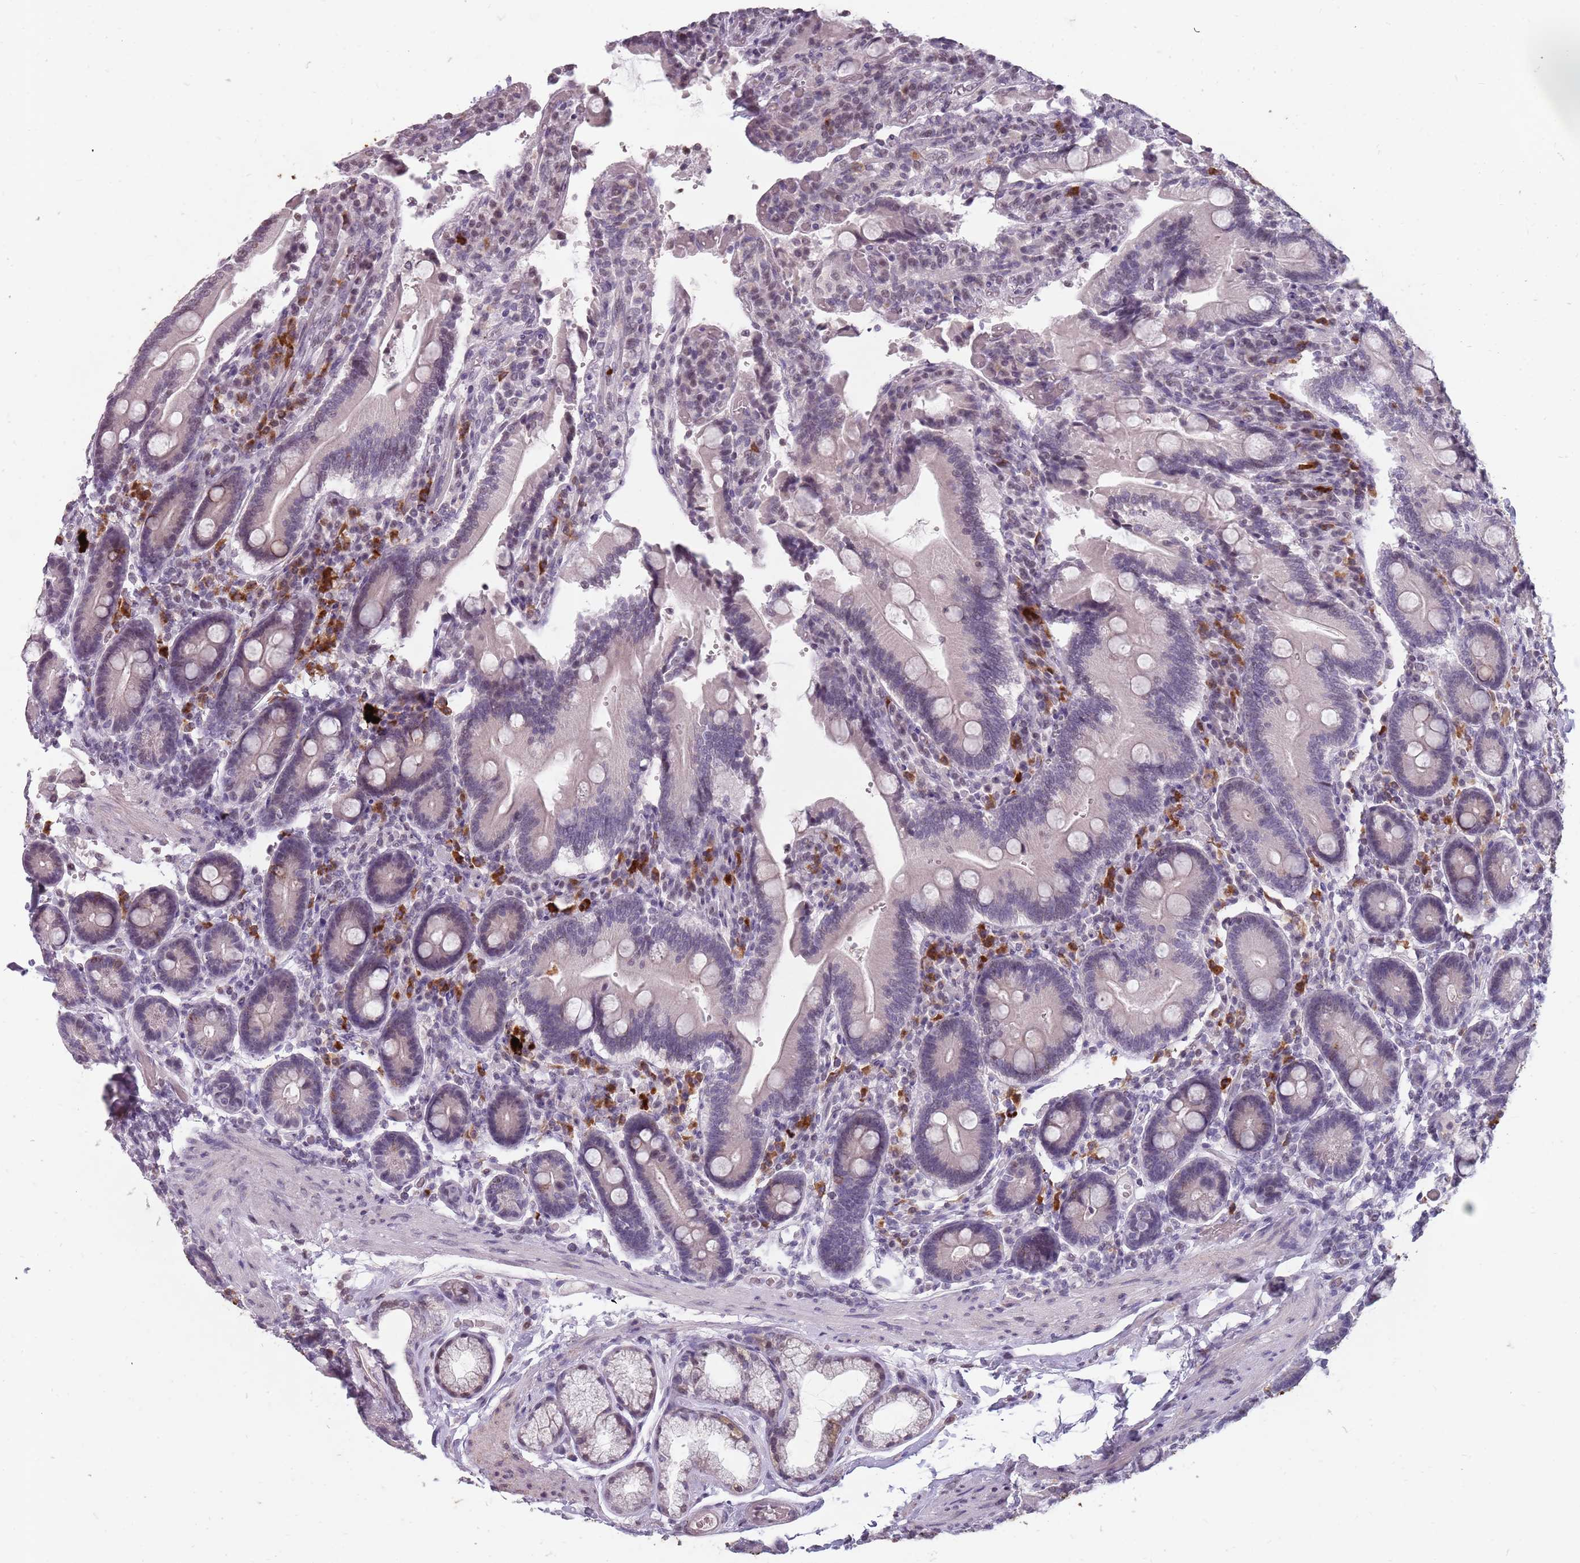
{"staining": {"intensity": "strong", "quantity": "<25%", "location": "cytoplasmic/membranous"}, "tissue": "duodenum", "cell_type": "Glandular cells", "image_type": "normal", "snomed": [{"axis": "morphology", "description": "Normal tissue, NOS"}, {"axis": "topography", "description": "Duodenum"}], "caption": "Approximately <25% of glandular cells in normal duodenum display strong cytoplasmic/membranous protein positivity as visualized by brown immunohistochemical staining.", "gene": "NEK6", "patient": {"sex": "female", "age": 62}}